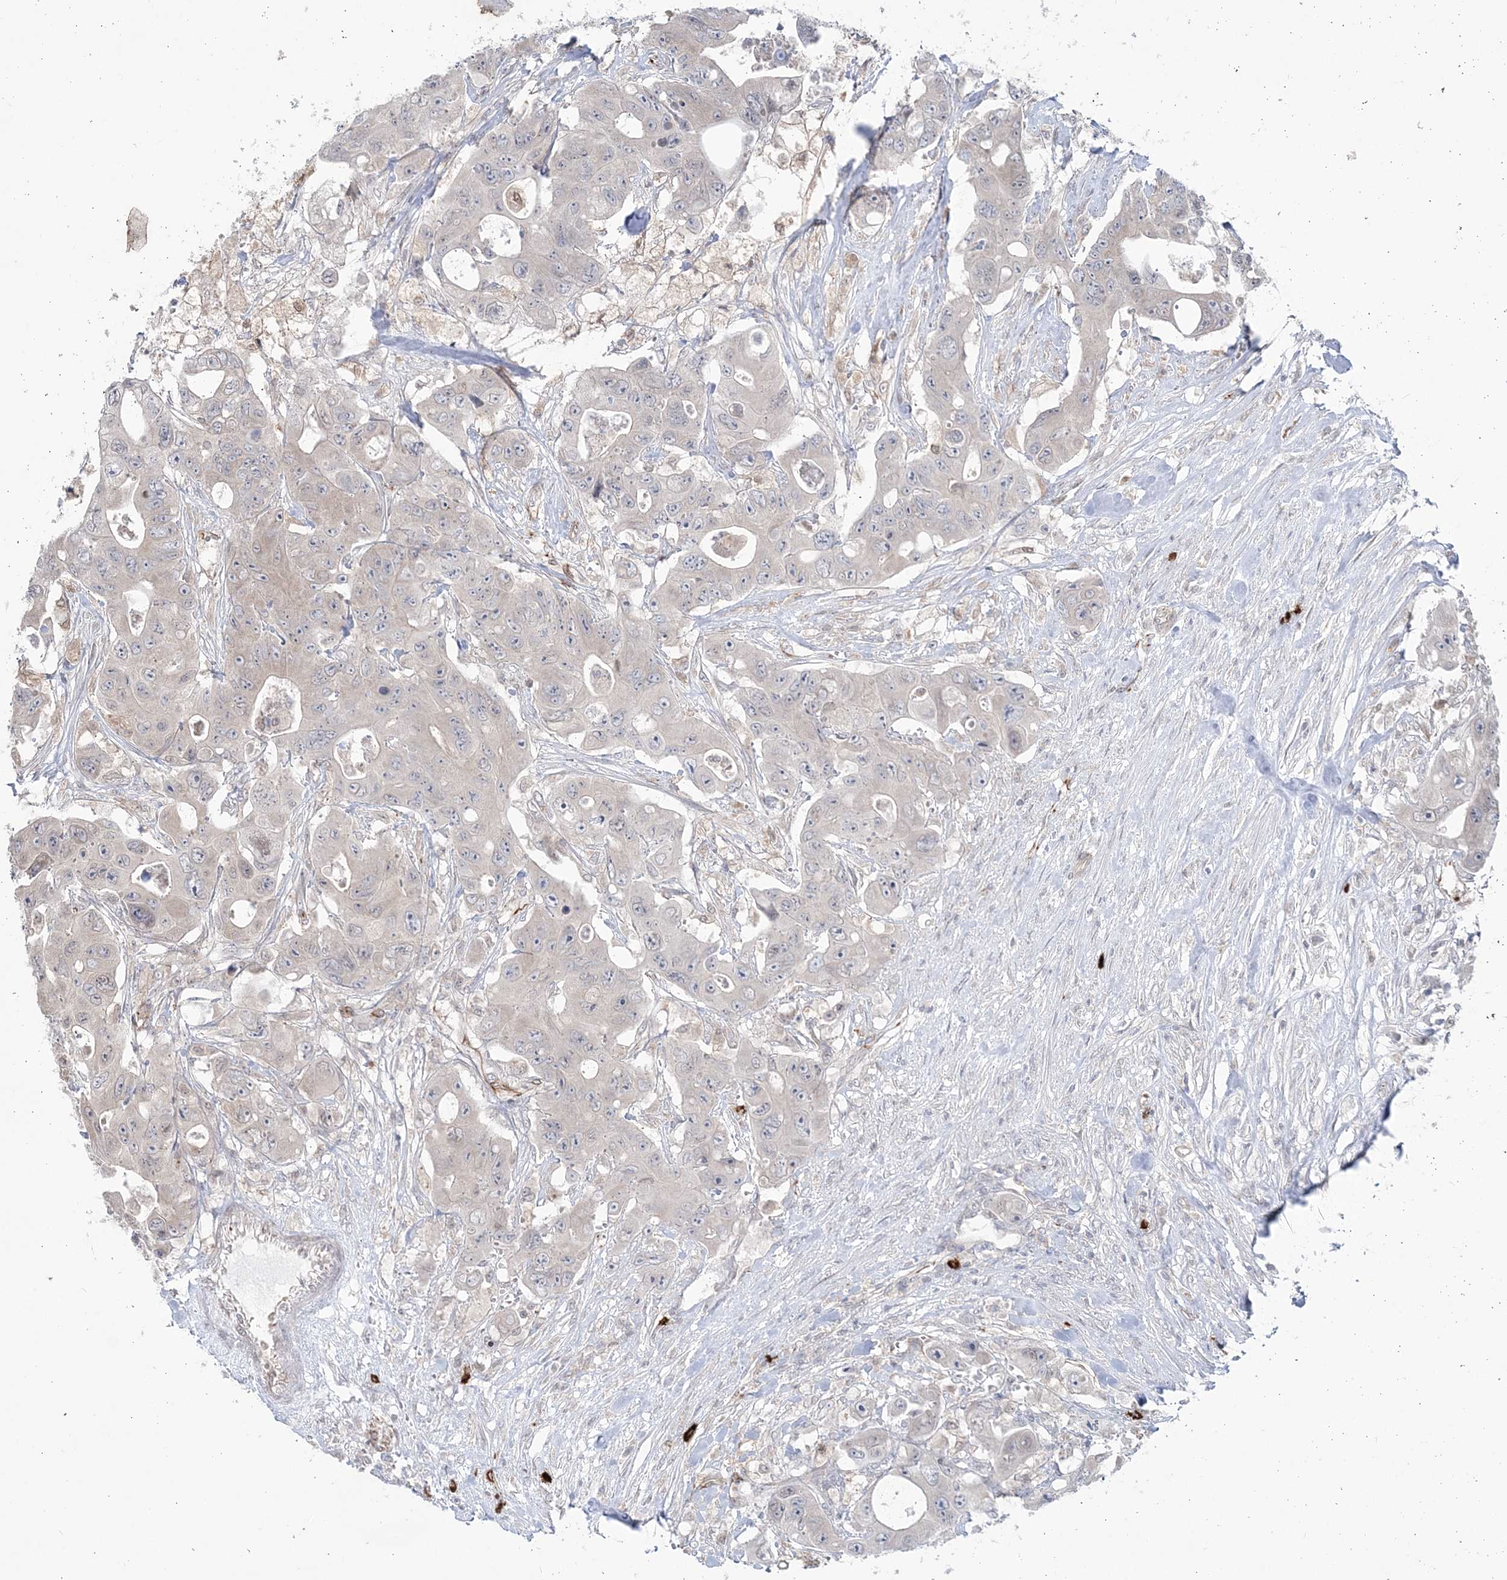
{"staining": {"intensity": "negative", "quantity": "none", "location": "none"}, "tissue": "colorectal cancer", "cell_type": "Tumor cells", "image_type": "cancer", "snomed": [{"axis": "morphology", "description": "Adenocarcinoma, NOS"}, {"axis": "topography", "description": "Colon"}], "caption": "This micrograph is of colorectal cancer (adenocarcinoma) stained with IHC to label a protein in brown with the nuclei are counter-stained blue. There is no staining in tumor cells.", "gene": "DHX57", "patient": {"sex": "female", "age": 46}}